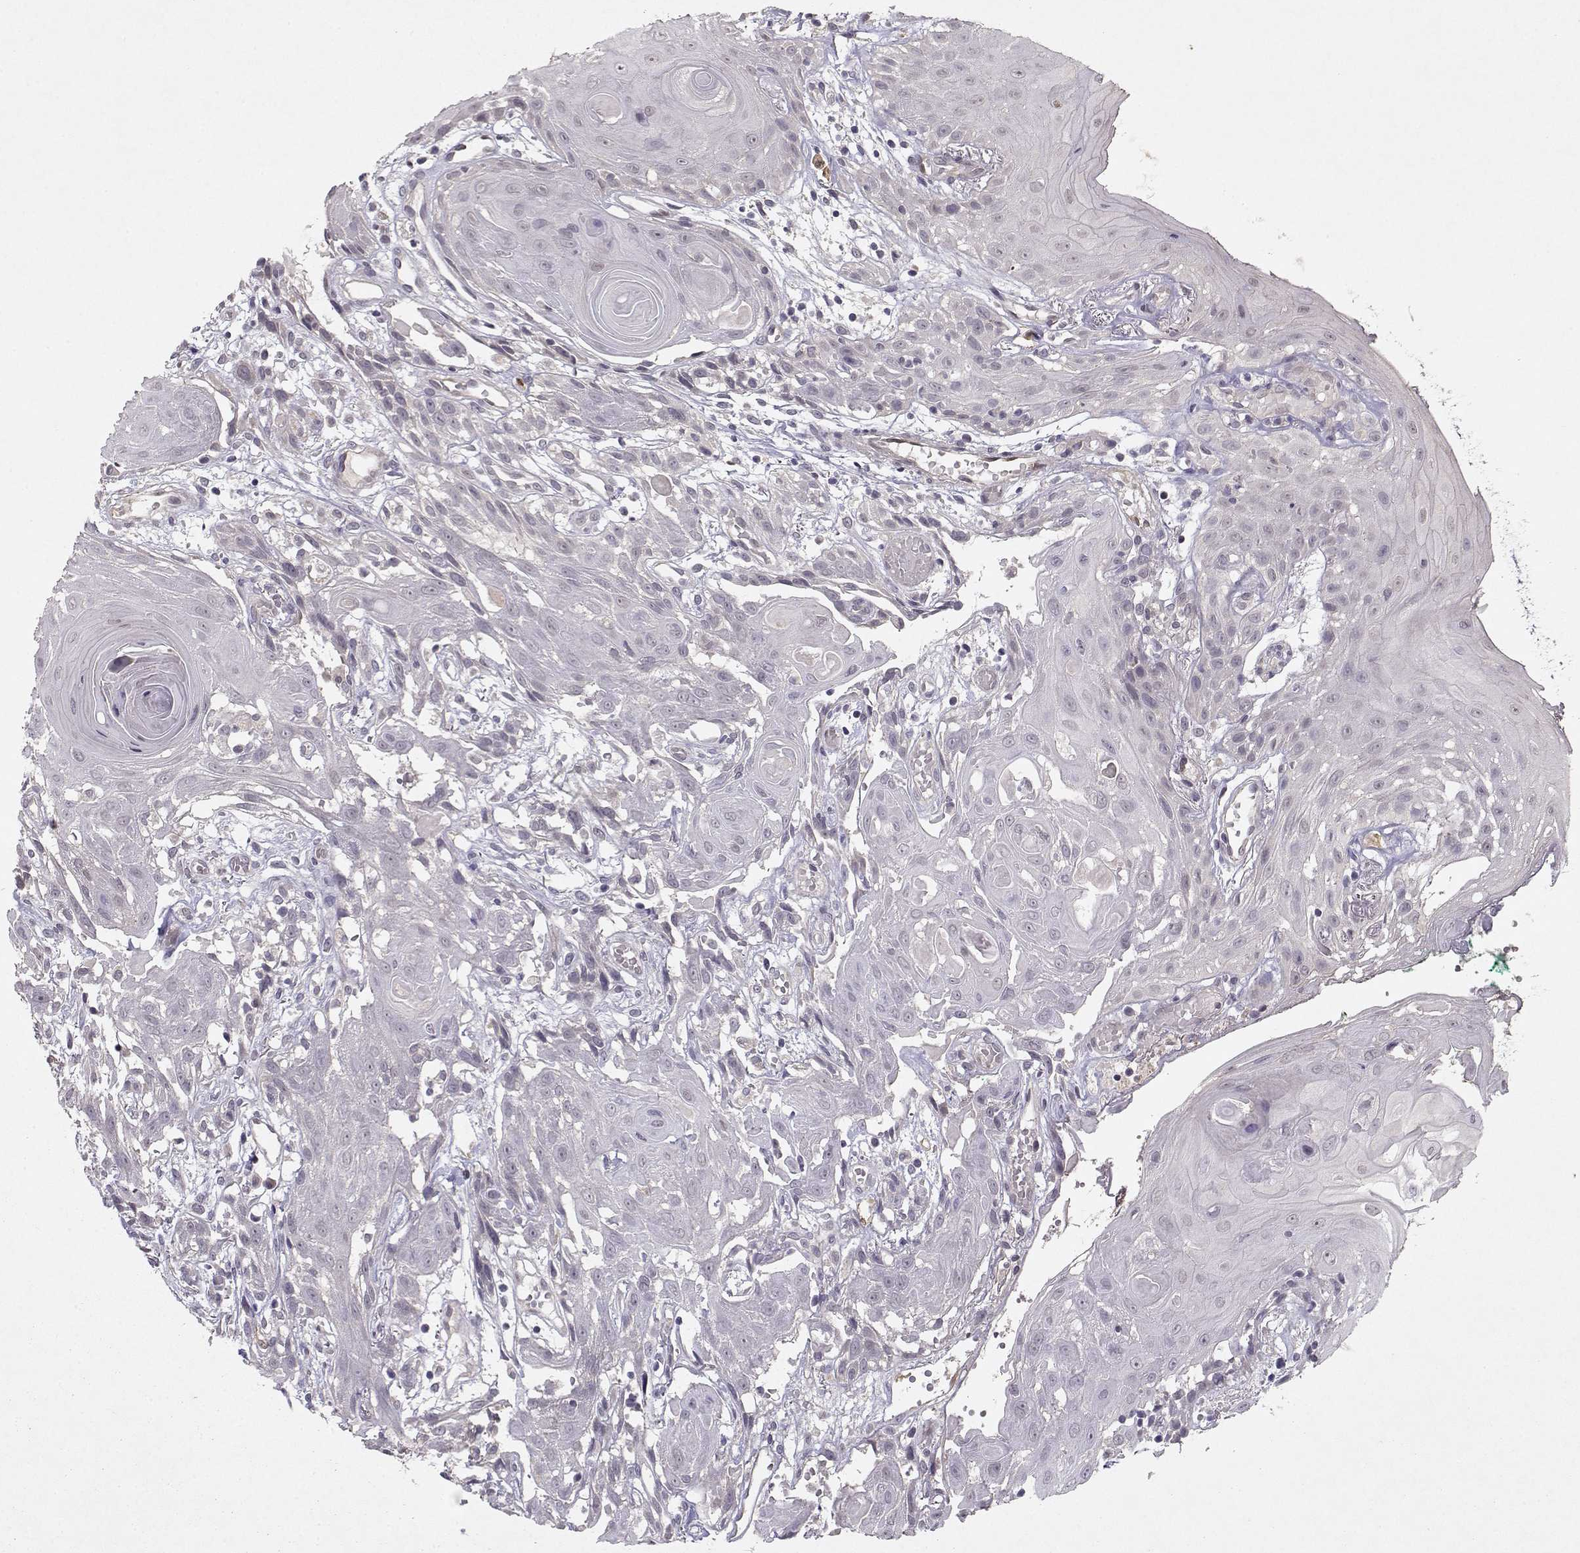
{"staining": {"intensity": "negative", "quantity": "none", "location": "none"}, "tissue": "head and neck cancer", "cell_type": "Tumor cells", "image_type": "cancer", "snomed": [{"axis": "morphology", "description": "Normal tissue, NOS"}, {"axis": "morphology", "description": "Squamous cell carcinoma, NOS"}, {"axis": "topography", "description": "Oral tissue"}, {"axis": "topography", "description": "Salivary gland"}, {"axis": "topography", "description": "Head-Neck"}], "caption": "DAB immunohistochemical staining of human squamous cell carcinoma (head and neck) reveals no significant staining in tumor cells.", "gene": "BMX", "patient": {"sex": "female", "age": 62}}